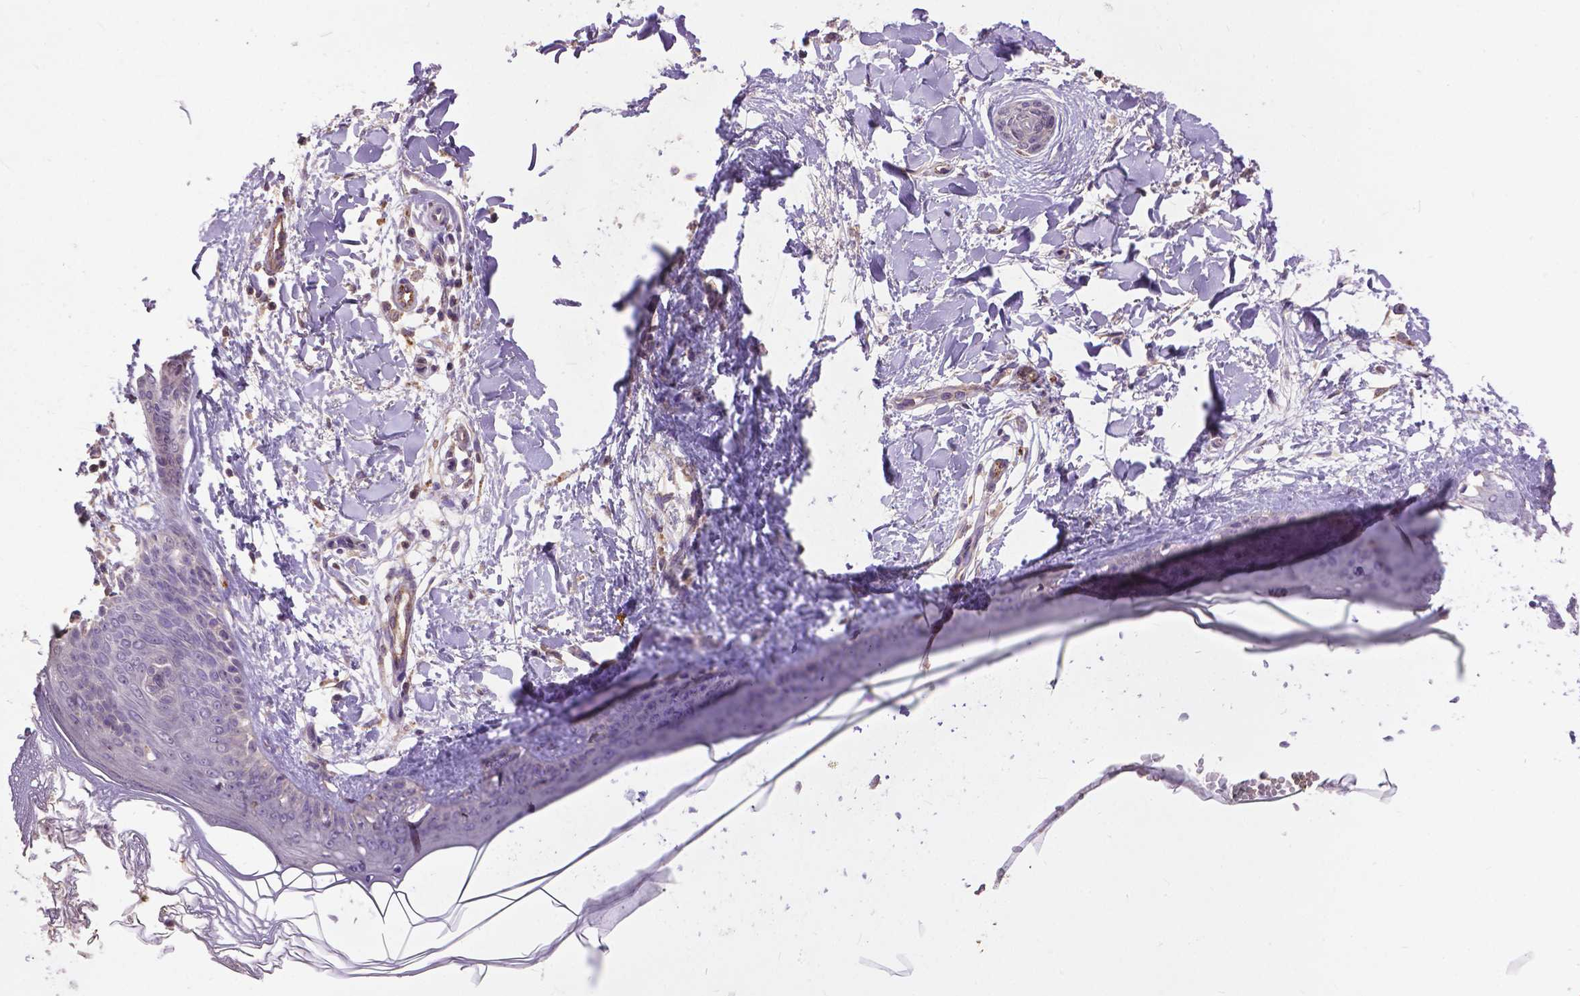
{"staining": {"intensity": "negative", "quantity": "none", "location": "none"}, "tissue": "skin", "cell_type": "Fibroblasts", "image_type": "normal", "snomed": [{"axis": "morphology", "description": "Normal tissue, NOS"}, {"axis": "topography", "description": "Skin"}], "caption": "DAB immunohistochemical staining of unremarkable human skin displays no significant staining in fibroblasts. Brightfield microscopy of immunohistochemistry stained with DAB (brown) and hematoxylin (blue), captured at high magnification.", "gene": "ZNF337", "patient": {"sex": "female", "age": 34}}